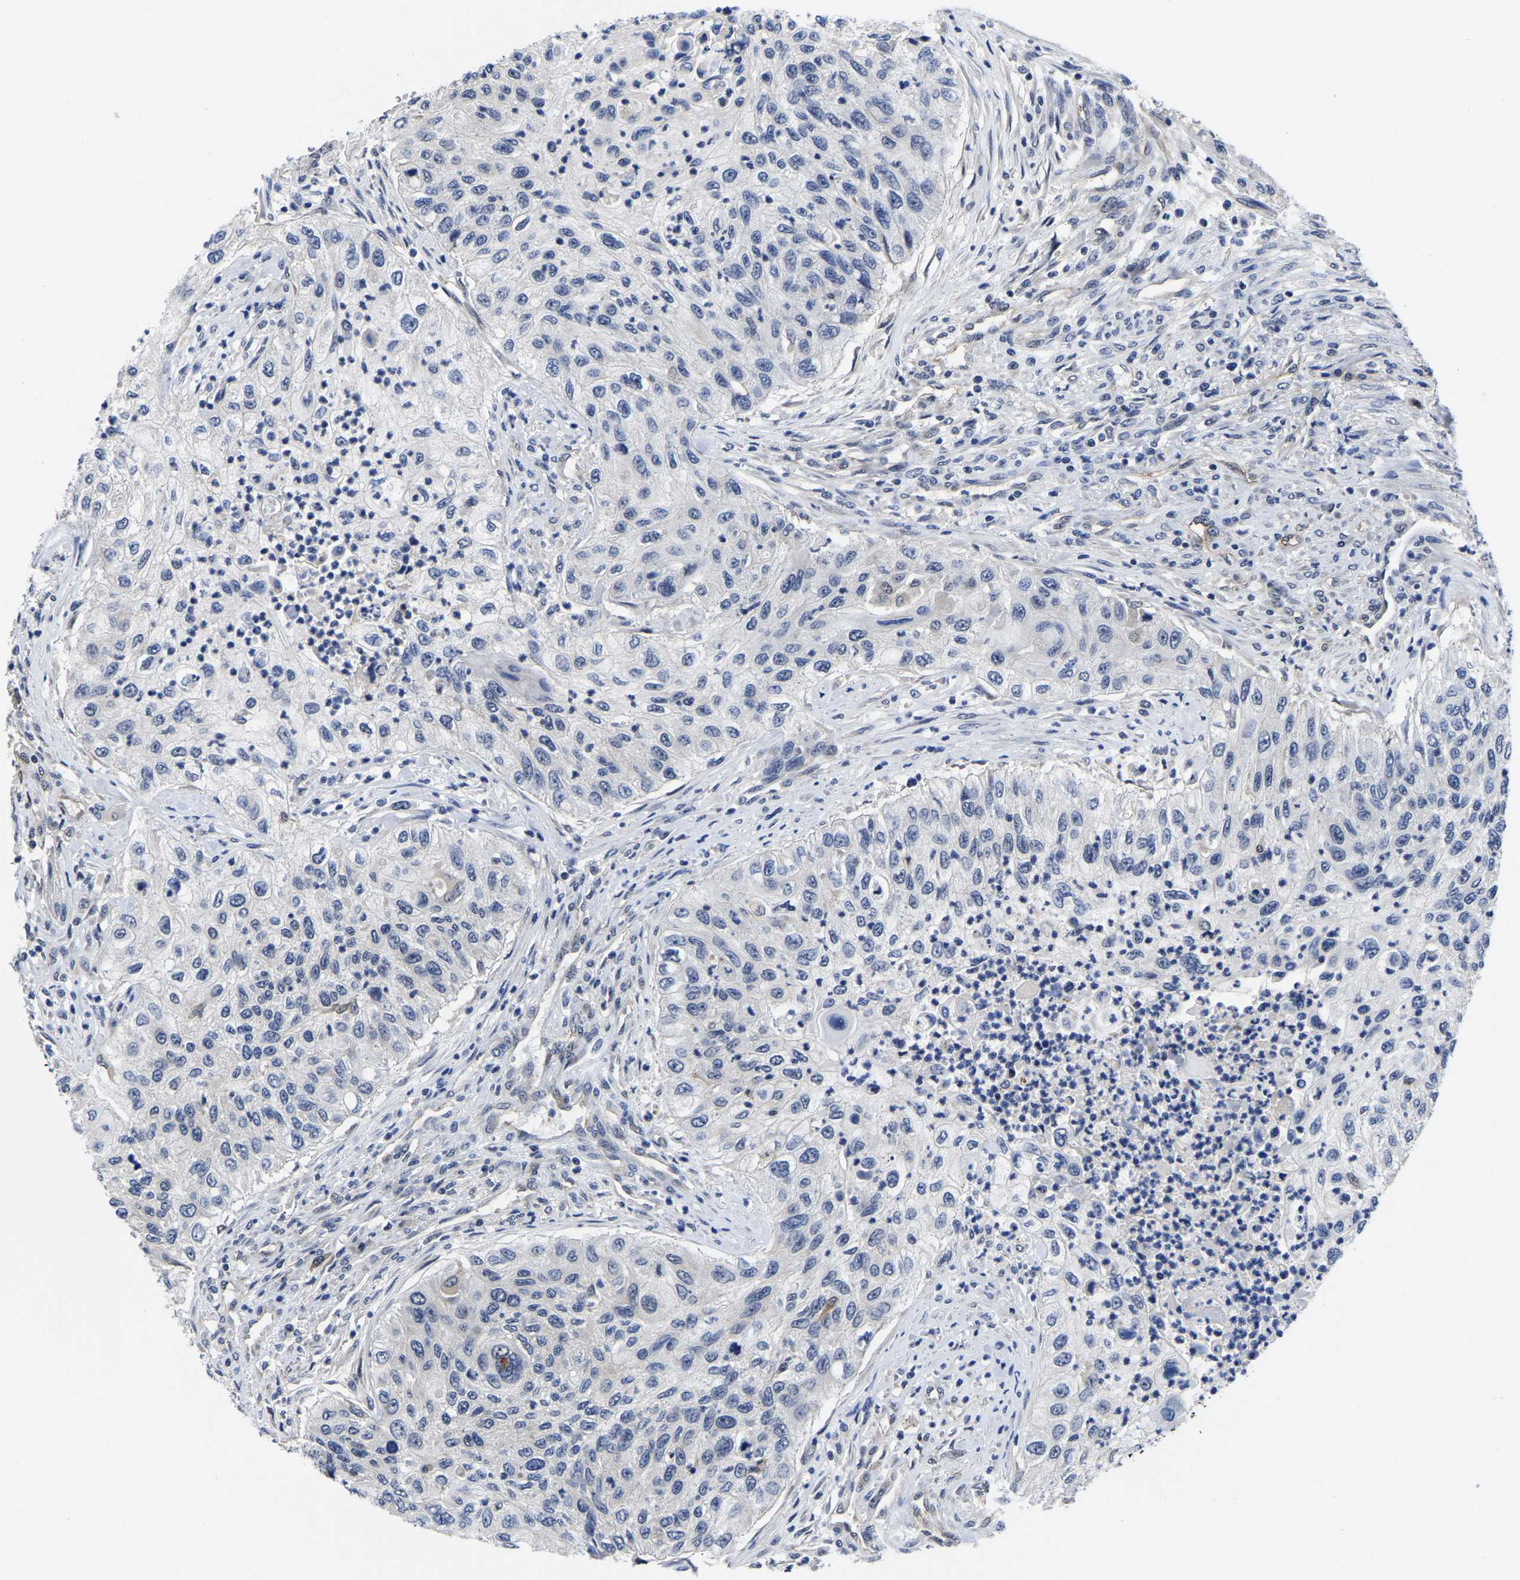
{"staining": {"intensity": "negative", "quantity": "none", "location": "none"}, "tissue": "urothelial cancer", "cell_type": "Tumor cells", "image_type": "cancer", "snomed": [{"axis": "morphology", "description": "Urothelial carcinoma, High grade"}, {"axis": "topography", "description": "Urinary bladder"}], "caption": "An IHC photomicrograph of urothelial cancer is shown. There is no staining in tumor cells of urothelial cancer.", "gene": "MCOLN2", "patient": {"sex": "female", "age": 60}}